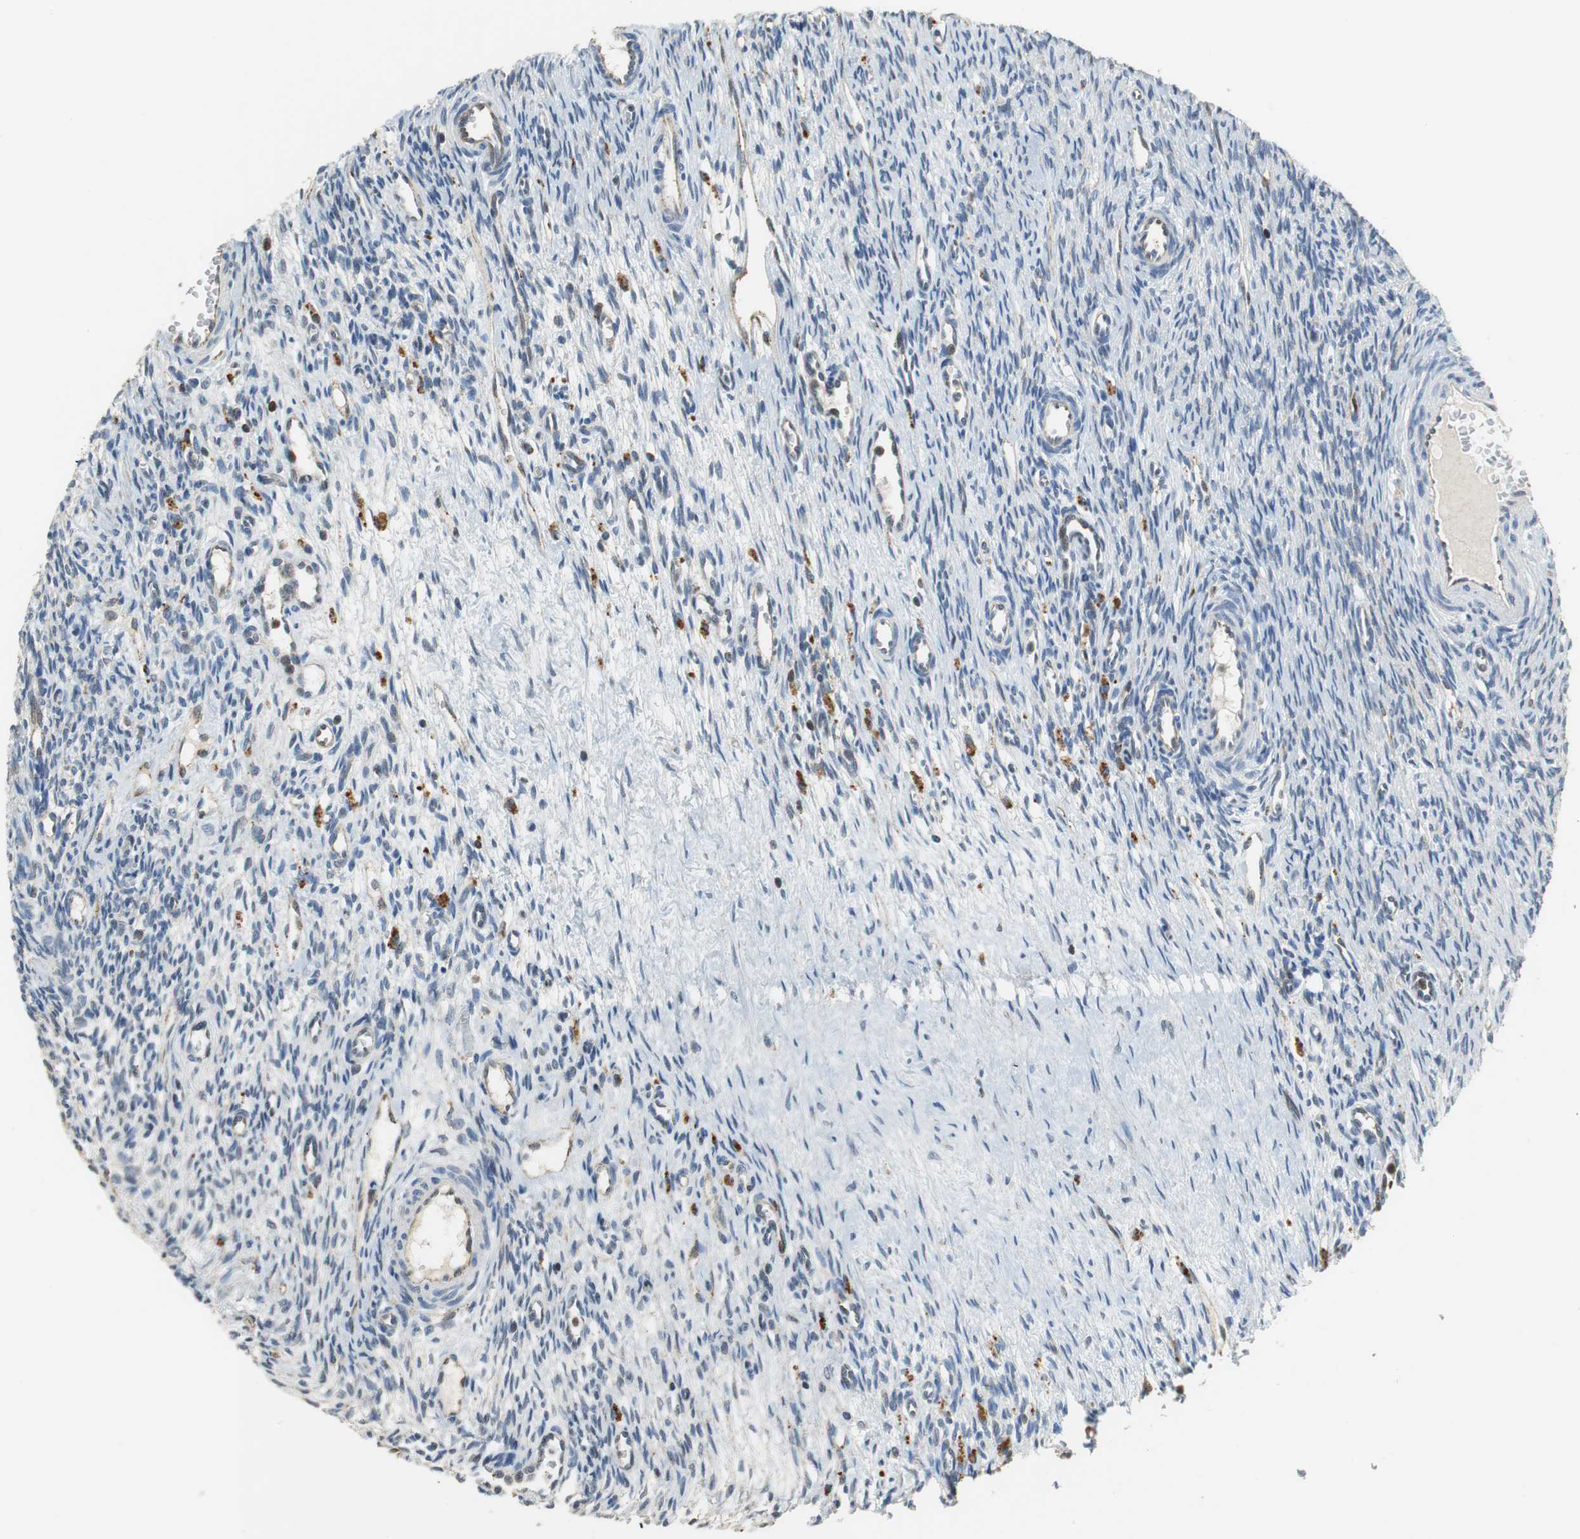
{"staining": {"intensity": "weak", "quantity": "25%-75%", "location": "cytoplasmic/membranous"}, "tissue": "ovary", "cell_type": "Follicle cells", "image_type": "normal", "snomed": [{"axis": "morphology", "description": "Normal tissue, NOS"}, {"axis": "topography", "description": "Ovary"}], "caption": "Immunohistochemical staining of unremarkable ovary shows 25%-75% levels of weak cytoplasmic/membranous protein expression in about 25%-75% of follicle cells.", "gene": "GSDMD", "patient": {"sex": "female", "age": 33}}